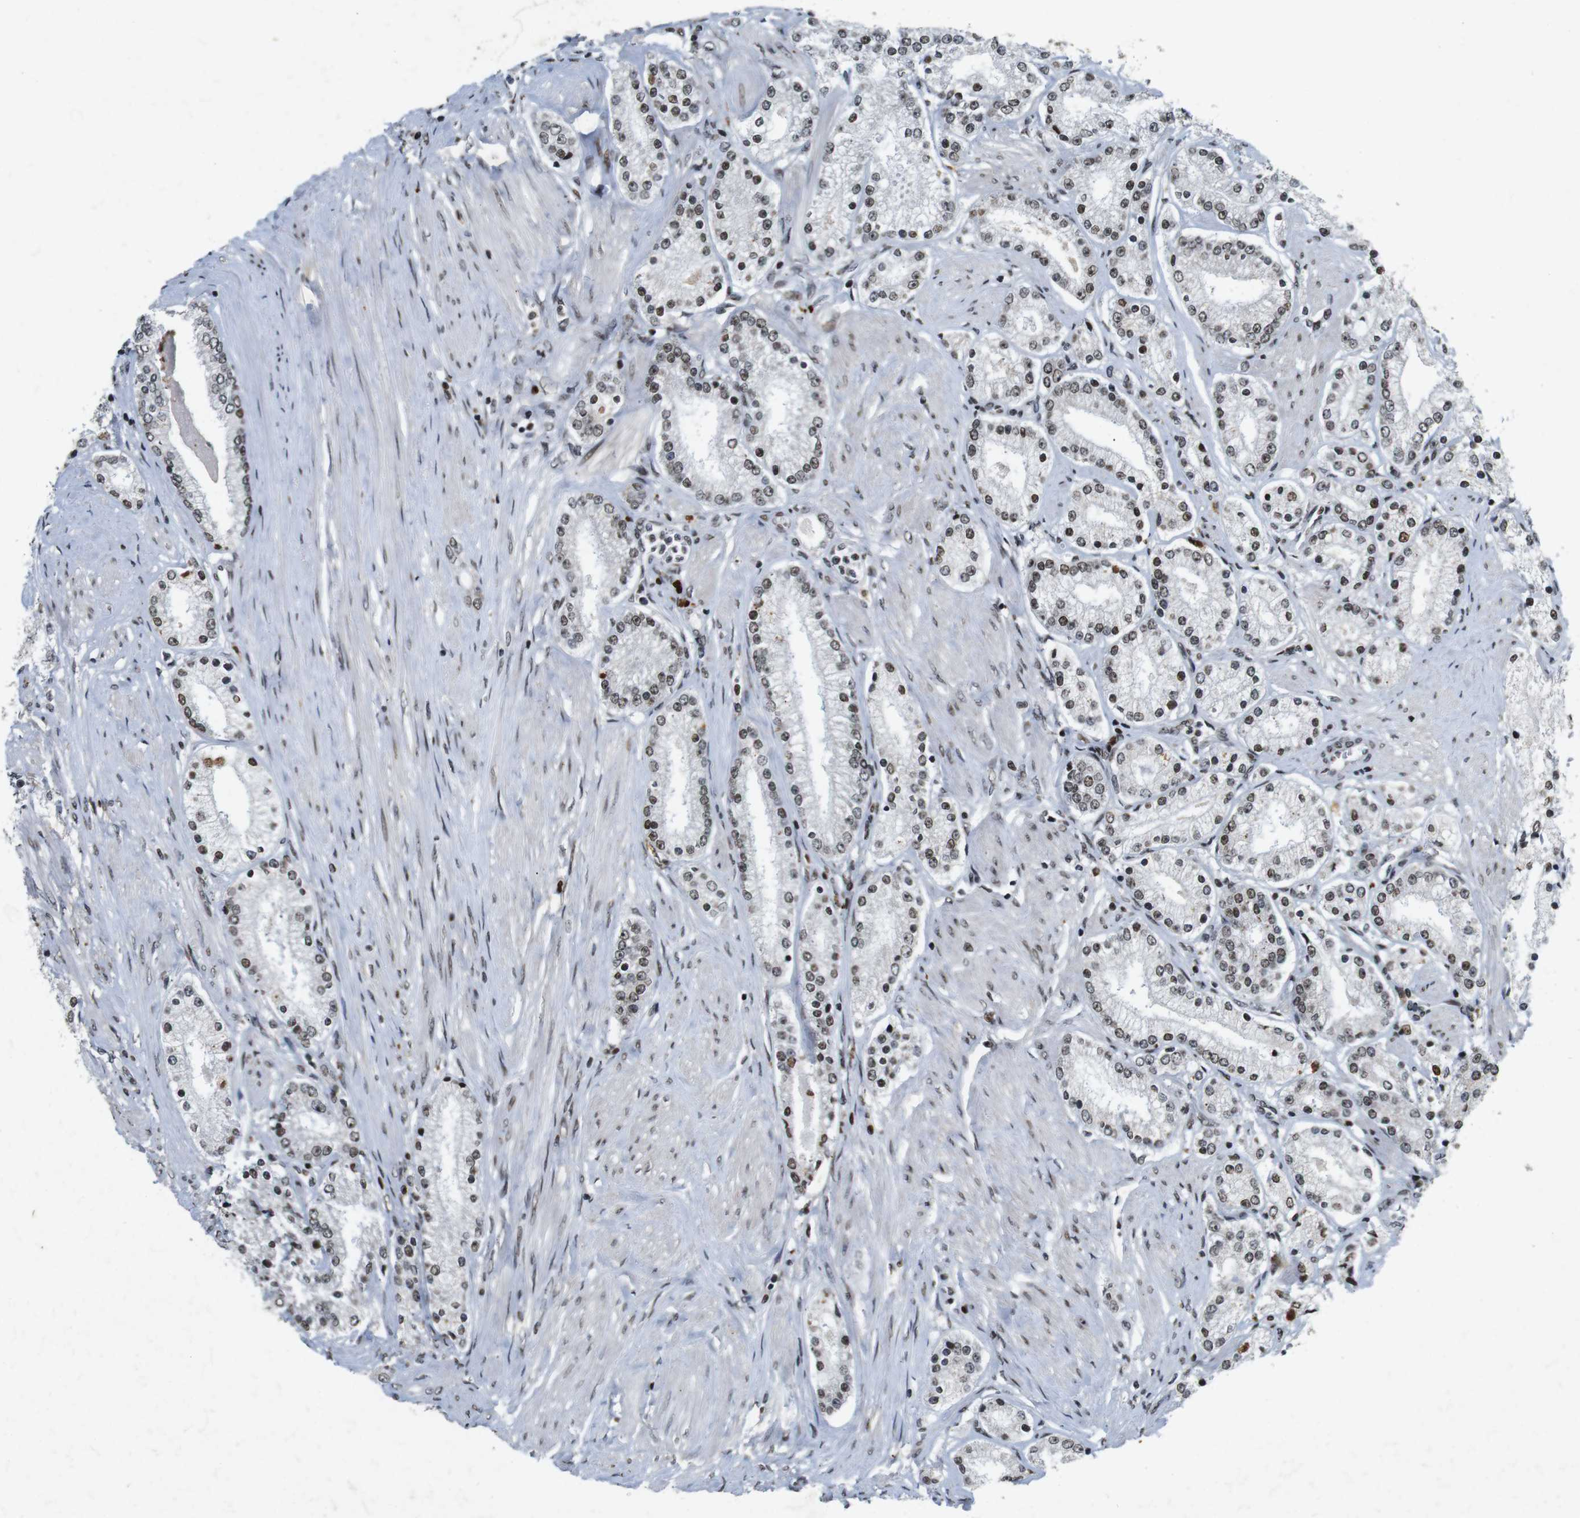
{"staining": {"intensity": "weak", "quantity": ">75%", "location": "nuclear"}, "tissue": "prostate cancer", "cell_type": "Tumor cells", "image_type": "cancer", "snomed": [{"axis": "morphology", "description": "Adenocarcinoma, Low grade"}, {"axis": "topography", "description": "Prostate"}], "caption": "Immunohistochemistry (IHC) photomicrograph of neoplastic tissue: human low-grade adenocarcinoma (prostate) stained using immunohistochemistry (IHC) displays low levels of weak protein expression localized specifically in the nuclear of tumor cells, appearing as a nuclear brown color.", "gene": "MAGEH1", "patient": {"sex": "male", "age": 63}}